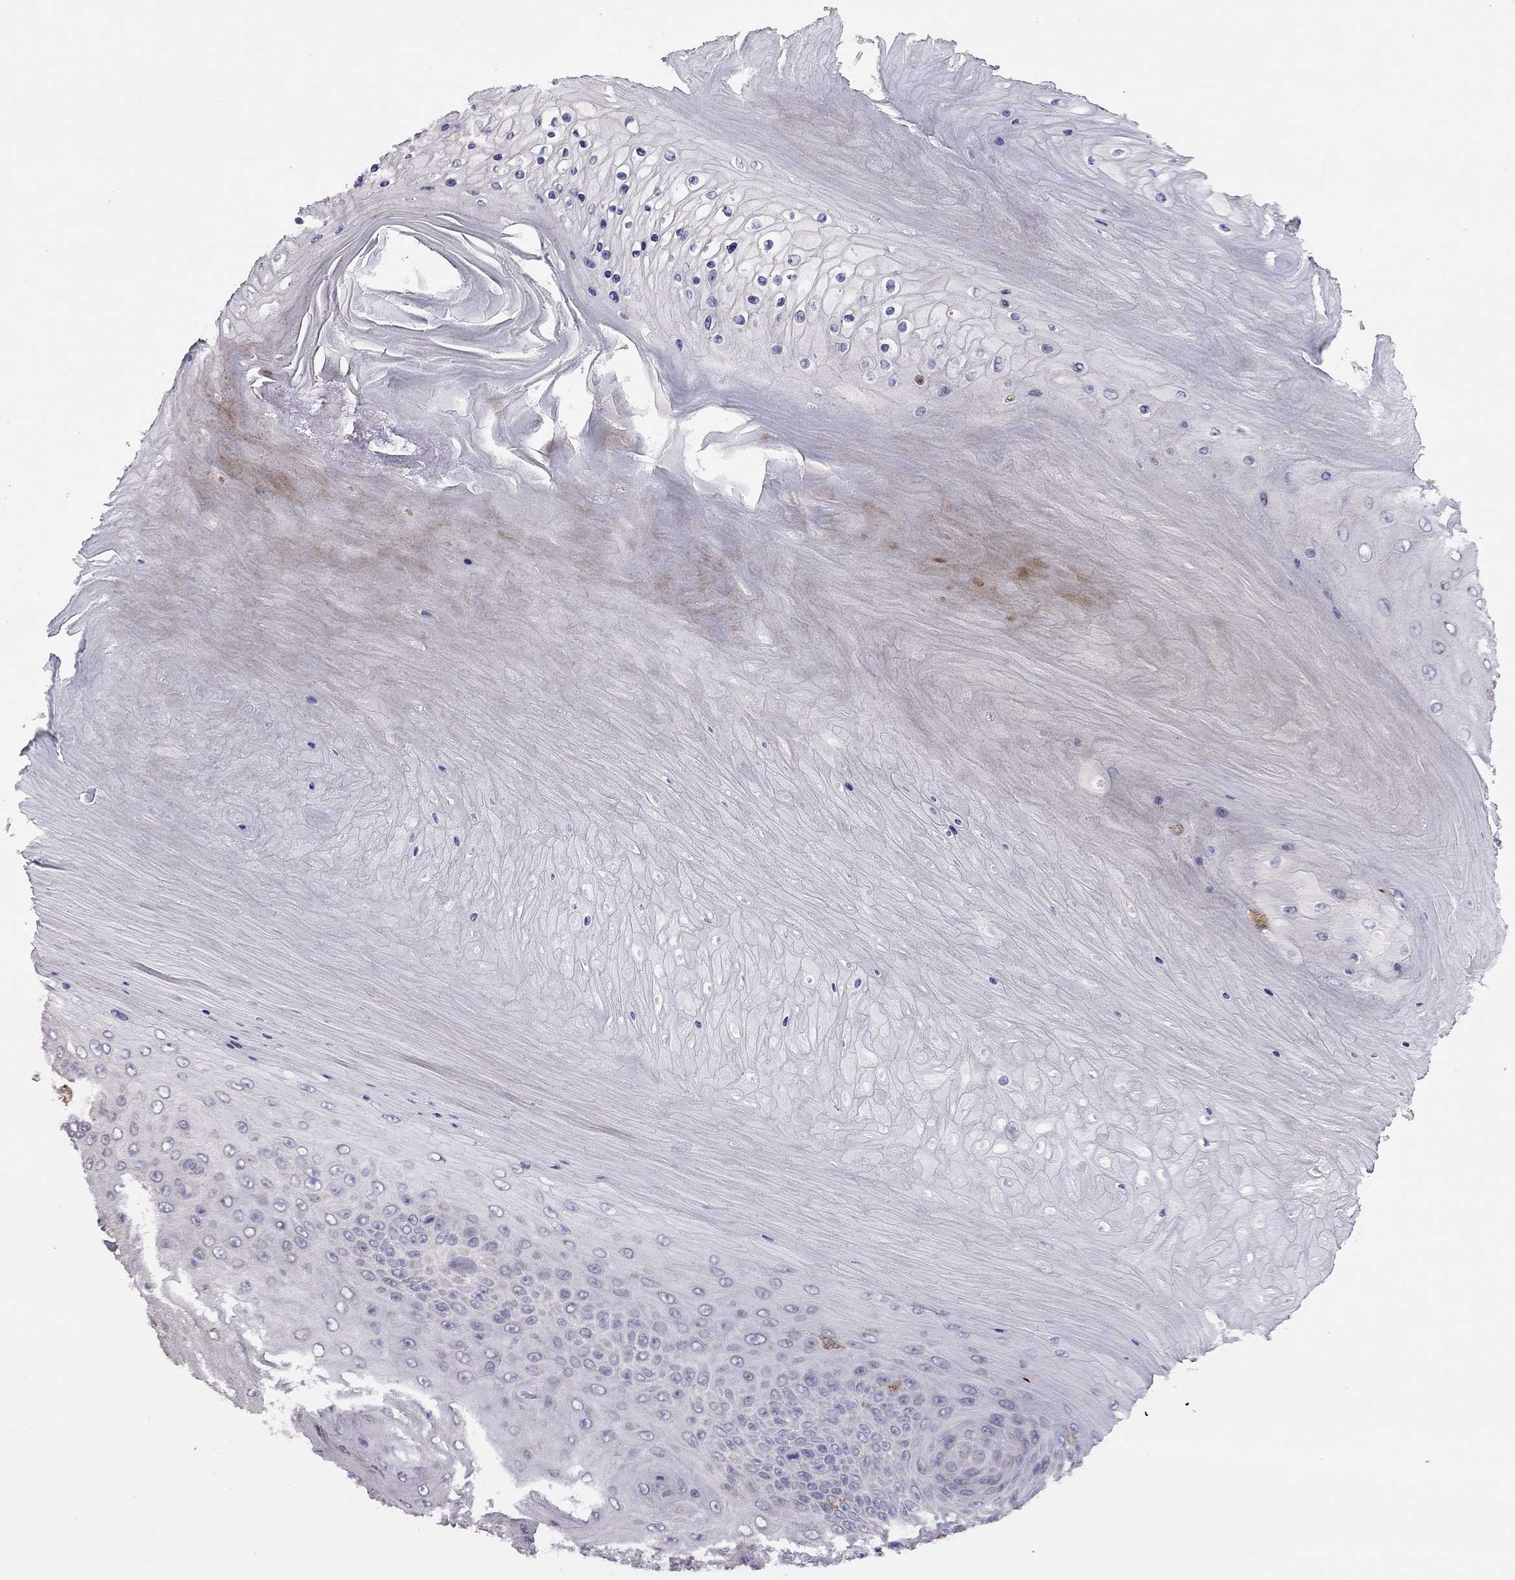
{"staining": {"intensity": "negative", "quantity": "none", "location": "none"}, "tissue": "skin cancer", "cell_type": "Tumor cells", "image_type": "cancer", "snomed": [{"axis": "morphology", "description": "Squamous cell carcinoma, NOS"}, {"axis": "topography", "description": "Skin"}], "caption": "Protein analysis of skin cancer (squamous cell carcinoma) displays no significant expression in tumor cells. (DAB (3,3'-diaminobenzidine) immunohistochemistry visualized using brightfield microscopy, high magnification).", "gene": "CITED1", "patient": {"sex": "male", "age": 62}}